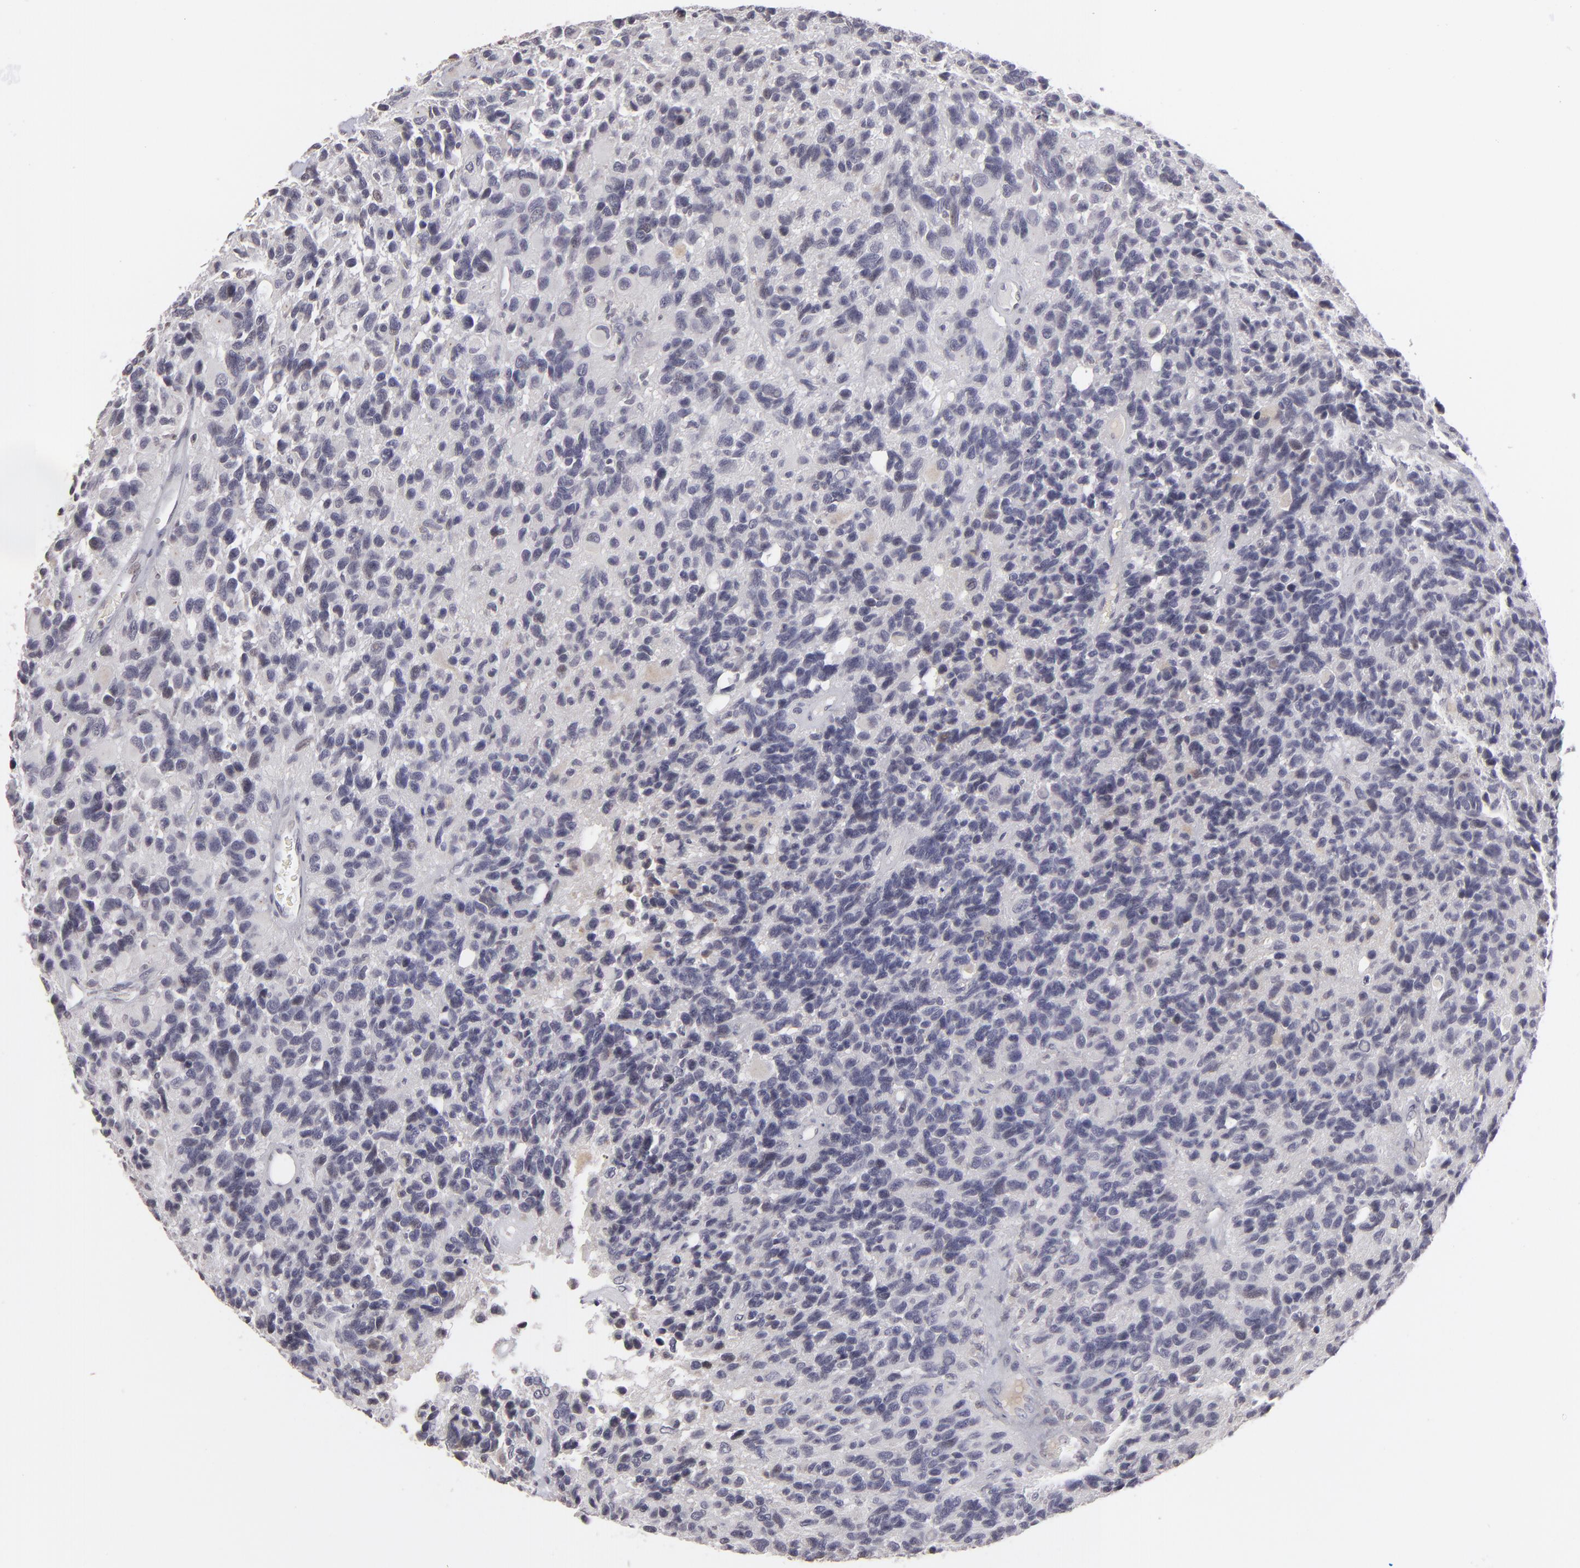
{"staining": {"intensity": "negative", "quantity": "none", "location": "none"}, "tissue": "glioma", "cell_type": "Tumor cells", "image_type": "cancer", "snomed": [{"axis": "morphology", "description": "Glioma, malignant, High grade"}, {"axis": "topography", "description": "Brain"}], "caption": "Tumor cells show no significant protein positivity in glioma.", "gene": "CLDN2", "patient": {"sex": "male", "age": 77}}